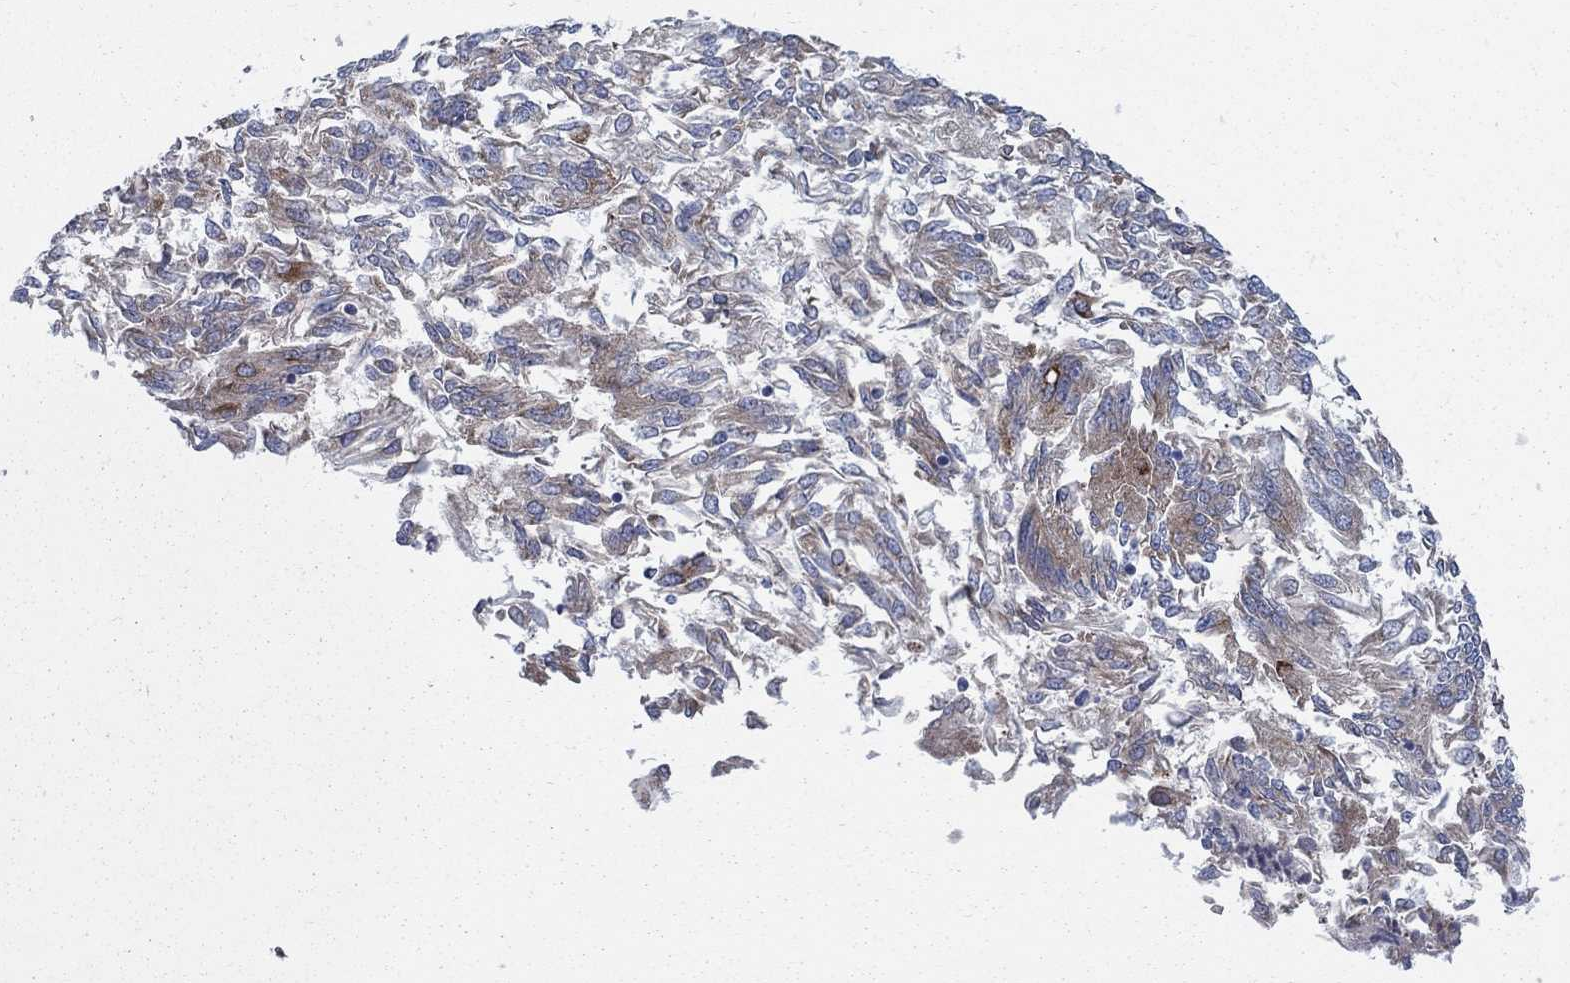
{"staining": {"intensity": "strong", "quantity": "<25%", "location": "cytoplasmic/membranous"}, "tissue": "endometrial cancer", "cell_type": "Tumor cells", "image_type": "cancer", "snomed": [{"axis": "morphology", "description": "Adenocarcinoma, NOS"}, {"axis": "topography", "description": "Endometrium"}], "caption": "Protein analysis of endometrial adenocarcinoma tissue displays strong cytoplasmic/membranous staining in approximately <25% of tumor cells.", "gene": "TMEM59", "patient": {"sex": "female", "age": 58}}